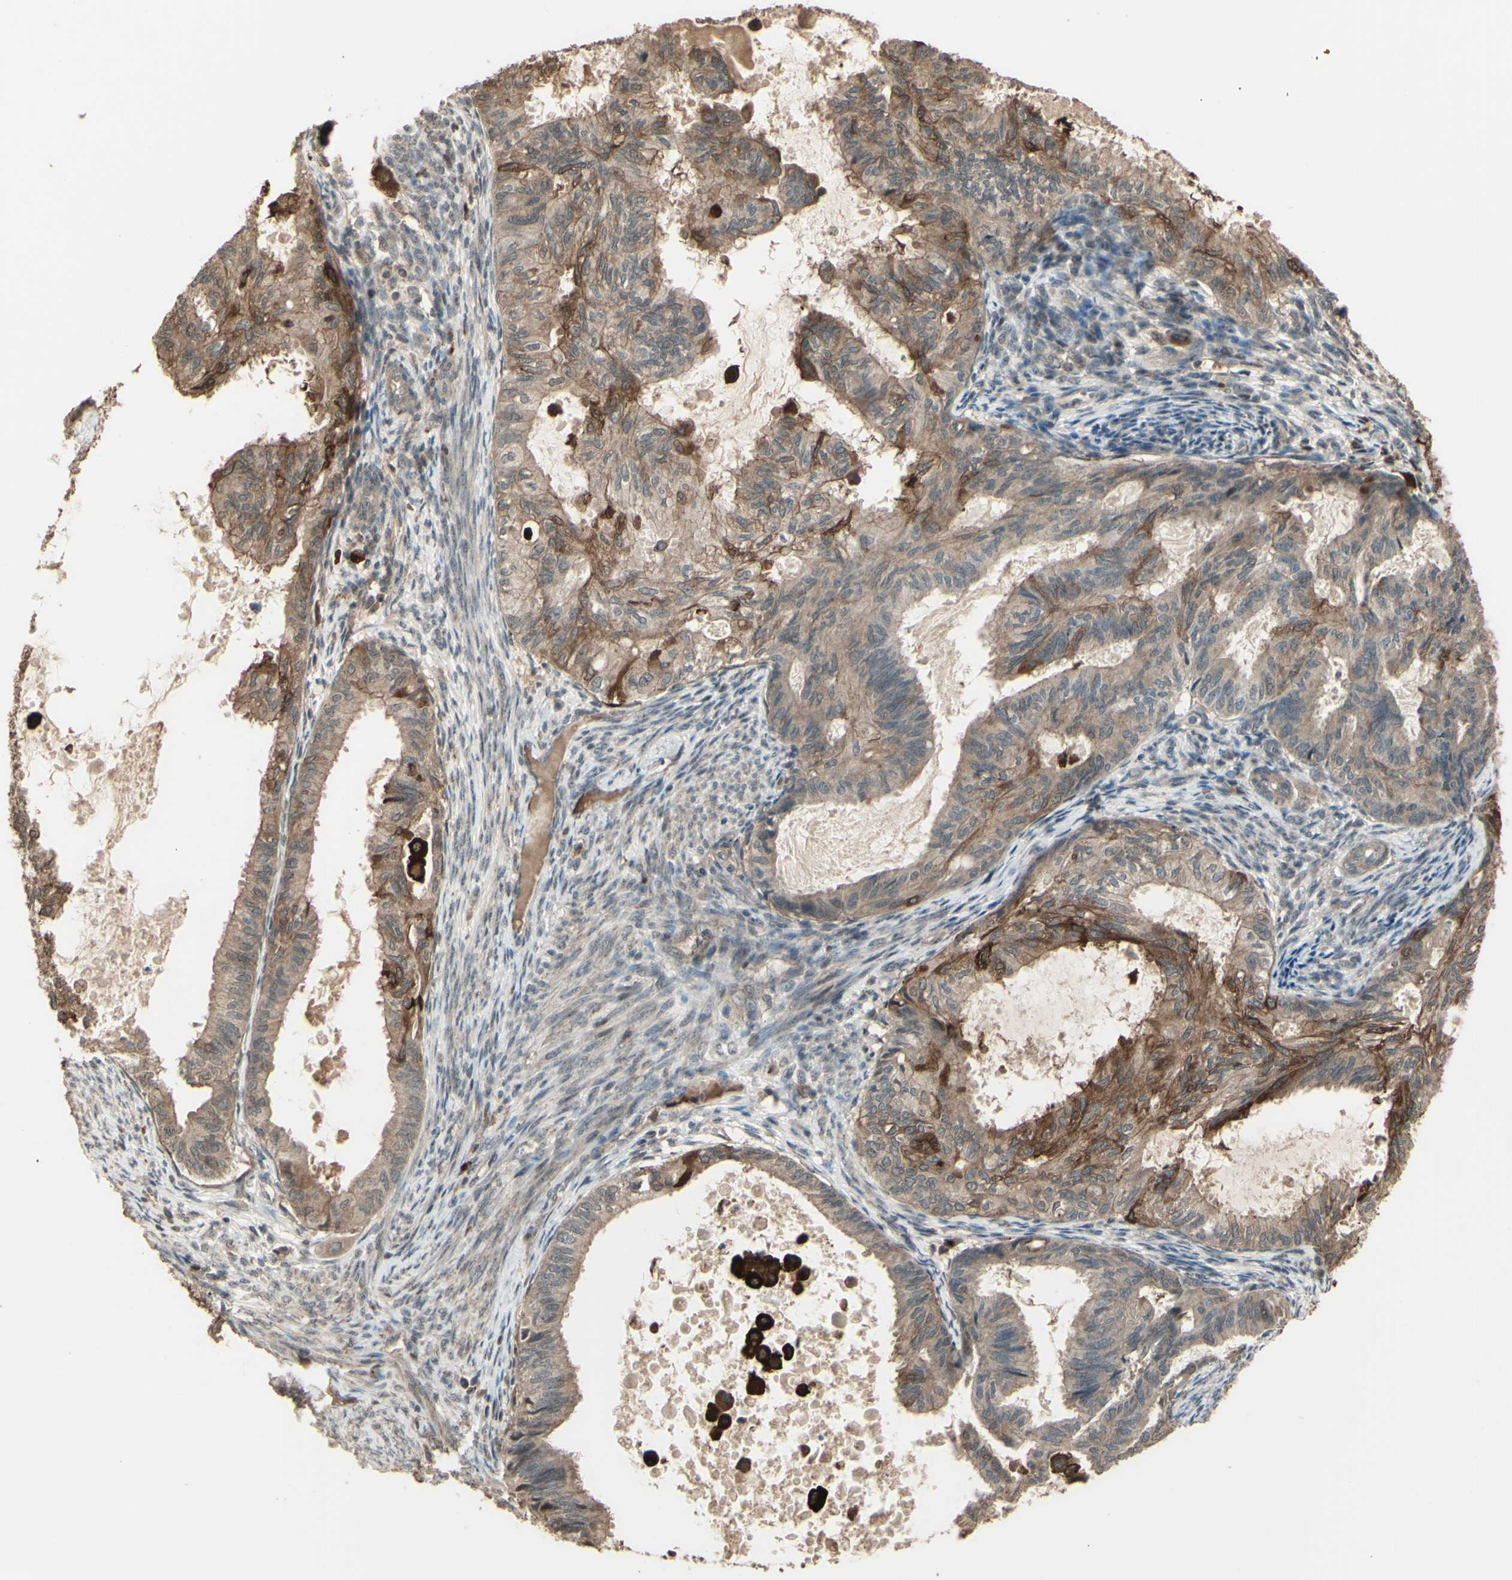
{"staining": {"intensity": "moderate", "quantity": ">75%", "location": "cytoplasmic/membranous"}, "tissue": "cervical cancer", "cell_type": "Tumor cells", "image_type": "cancer", "snomed": [{"axis": "morphology", "description": "Normal tissue, NOS"}, {"axis": "morphology", "description": "Adenocarcinoma, NOS"}, {"axis": "topography", "description": "Cervix"}, {"axis": "topography", "description": "Endometrium"}], "caption": "A photomicrograph showing moderate cytoplasmic/membranous staining in approximately >75% of tumor cells in cervical cancer (adenocarcinoma), as visualized by brown immunohistochemical staining.", "gene": "GNAS", "patient": {"sex": "female", "age": 86}}